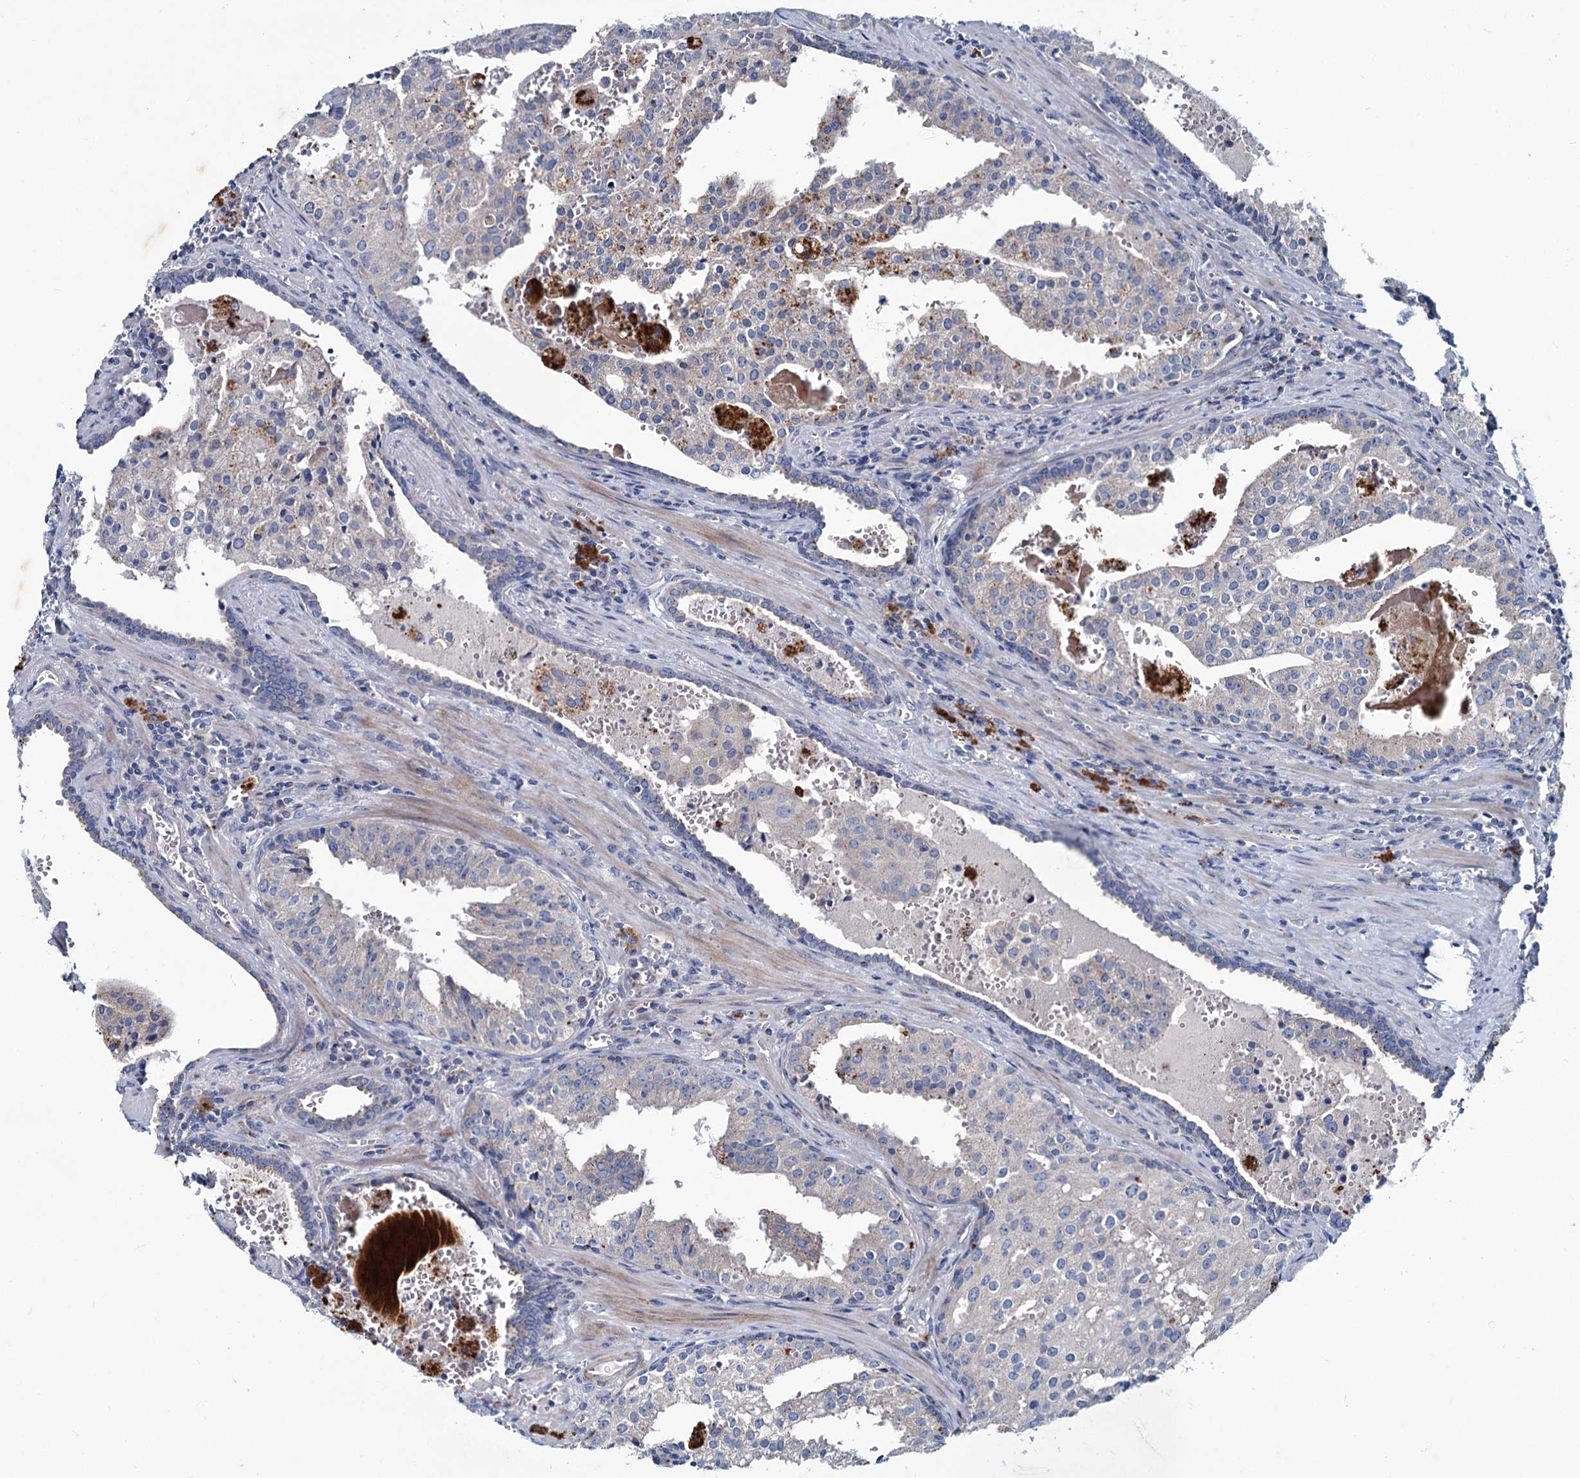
{"staining": {"intensity": "negative", "quantity": "none", "location": "none"}, "tissue": "prostate cancer", "cell_type": "Tumor cells", "image_type": "cancer", "snomed": [{"axis": "morphology", "description": "Adenocarcinoma, High grade"}, {"axis": "topography", "description": "Prostate"}], "caption": "Image shows no significant protein expression in tumor cells of prostate adenocarcinoma (high-grade). (DAB IHC, high magnification).", "gene": "AGBL4", "patient": {"sex": "male", "age": 68}}